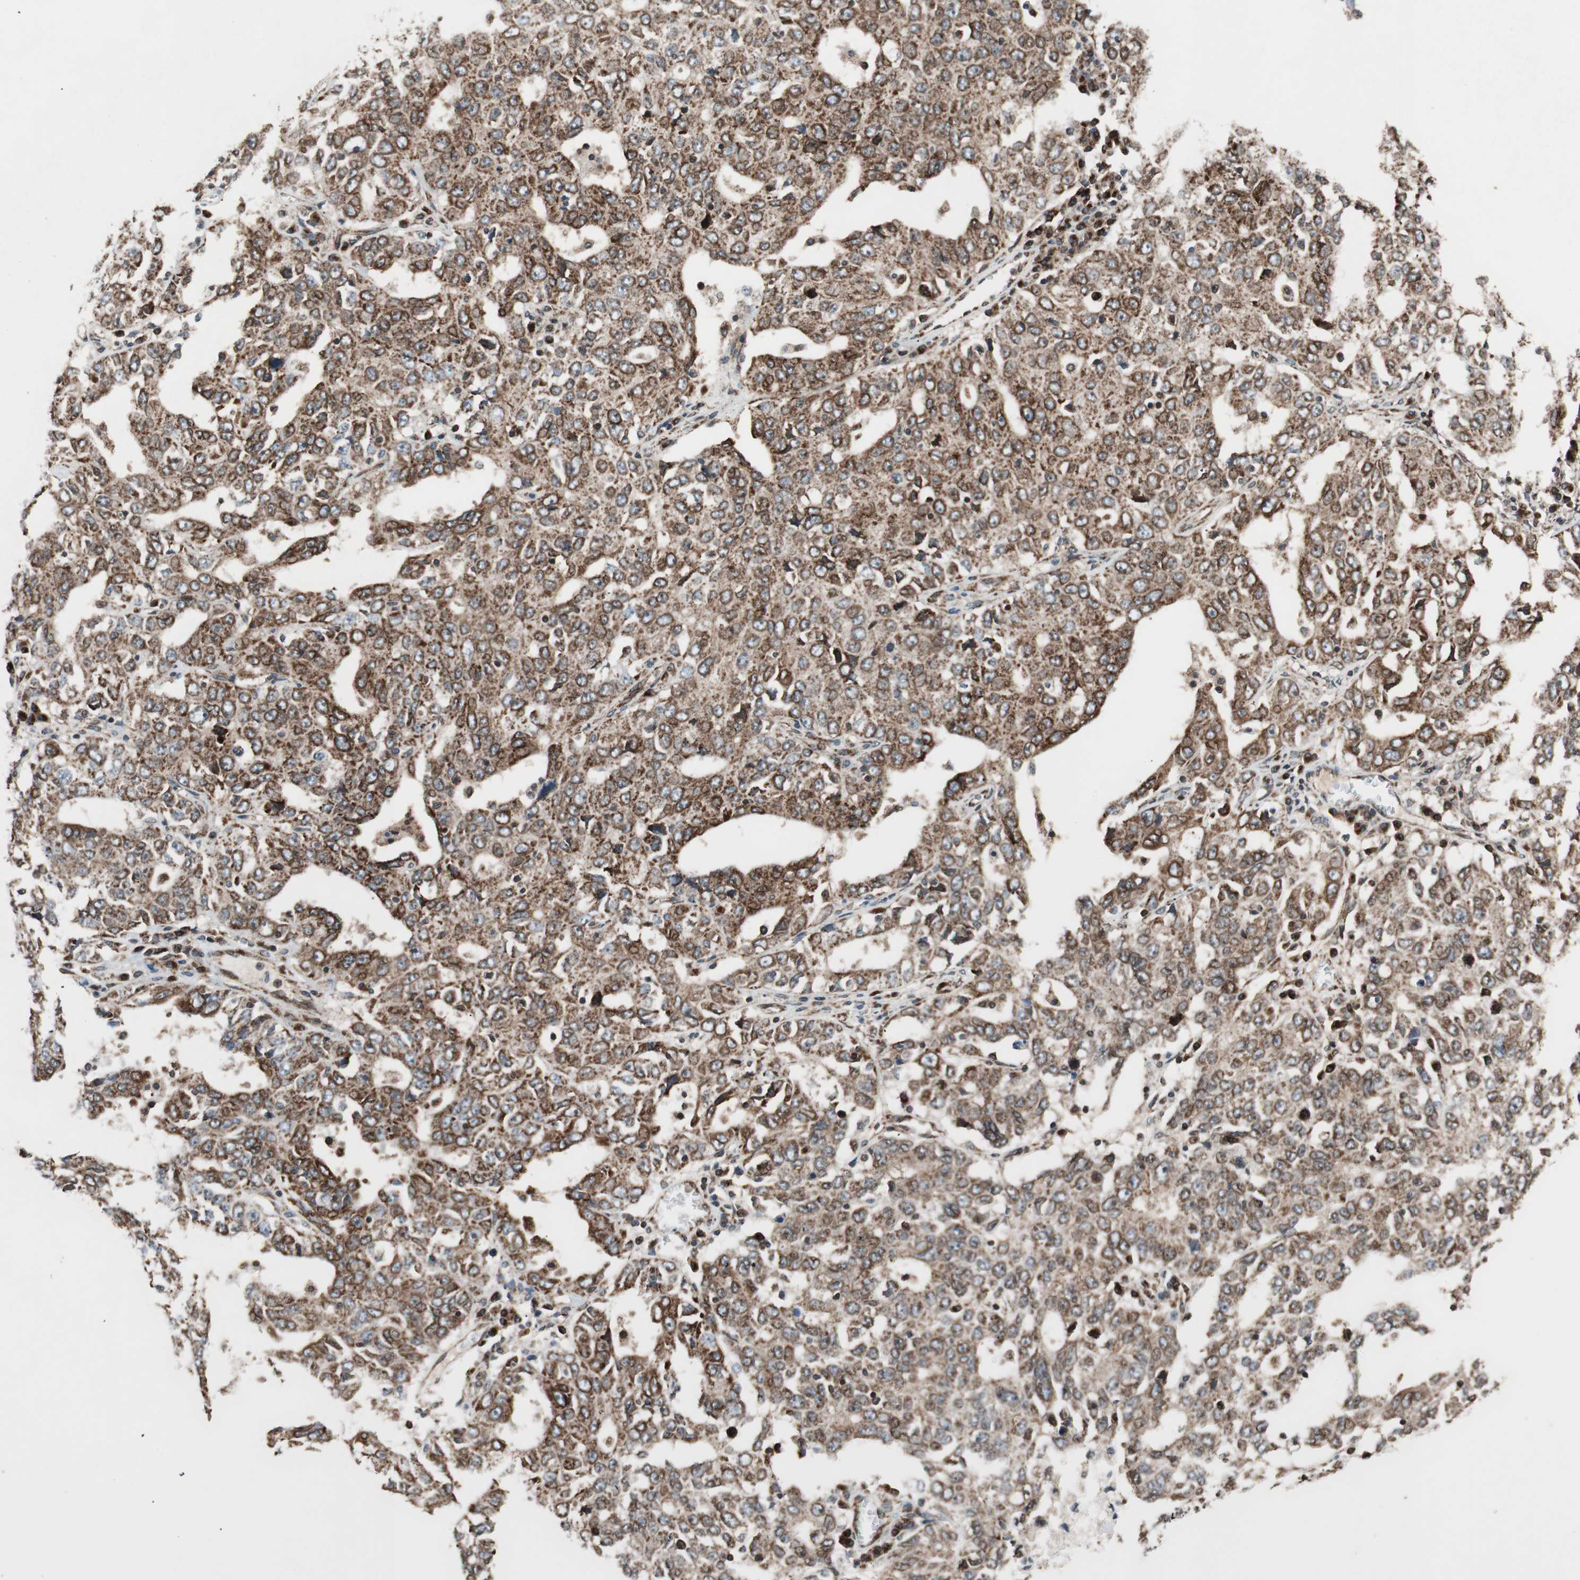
{"staining": {"intensity": "strong", "quantity": ">75%", "location": "cytoplasmic/membranous,nuclear"}, "tissue": "ovarian cancer", "cell_type": "Tumor cells", "image_type": "cancer", "snomed": [{"axis": "morphology", "description": "Carcinoma, endometroid"}, {"axis": "topography", "description": "Ovary"}], "caption": "A brown stain shows strong cytoplasmic/membranous and nuclear expression of a protein in endometroid carcinoma (ovarian) tumor cells.", "gene": "NUP62", "patient": {"sex": "female", "age": 62}}